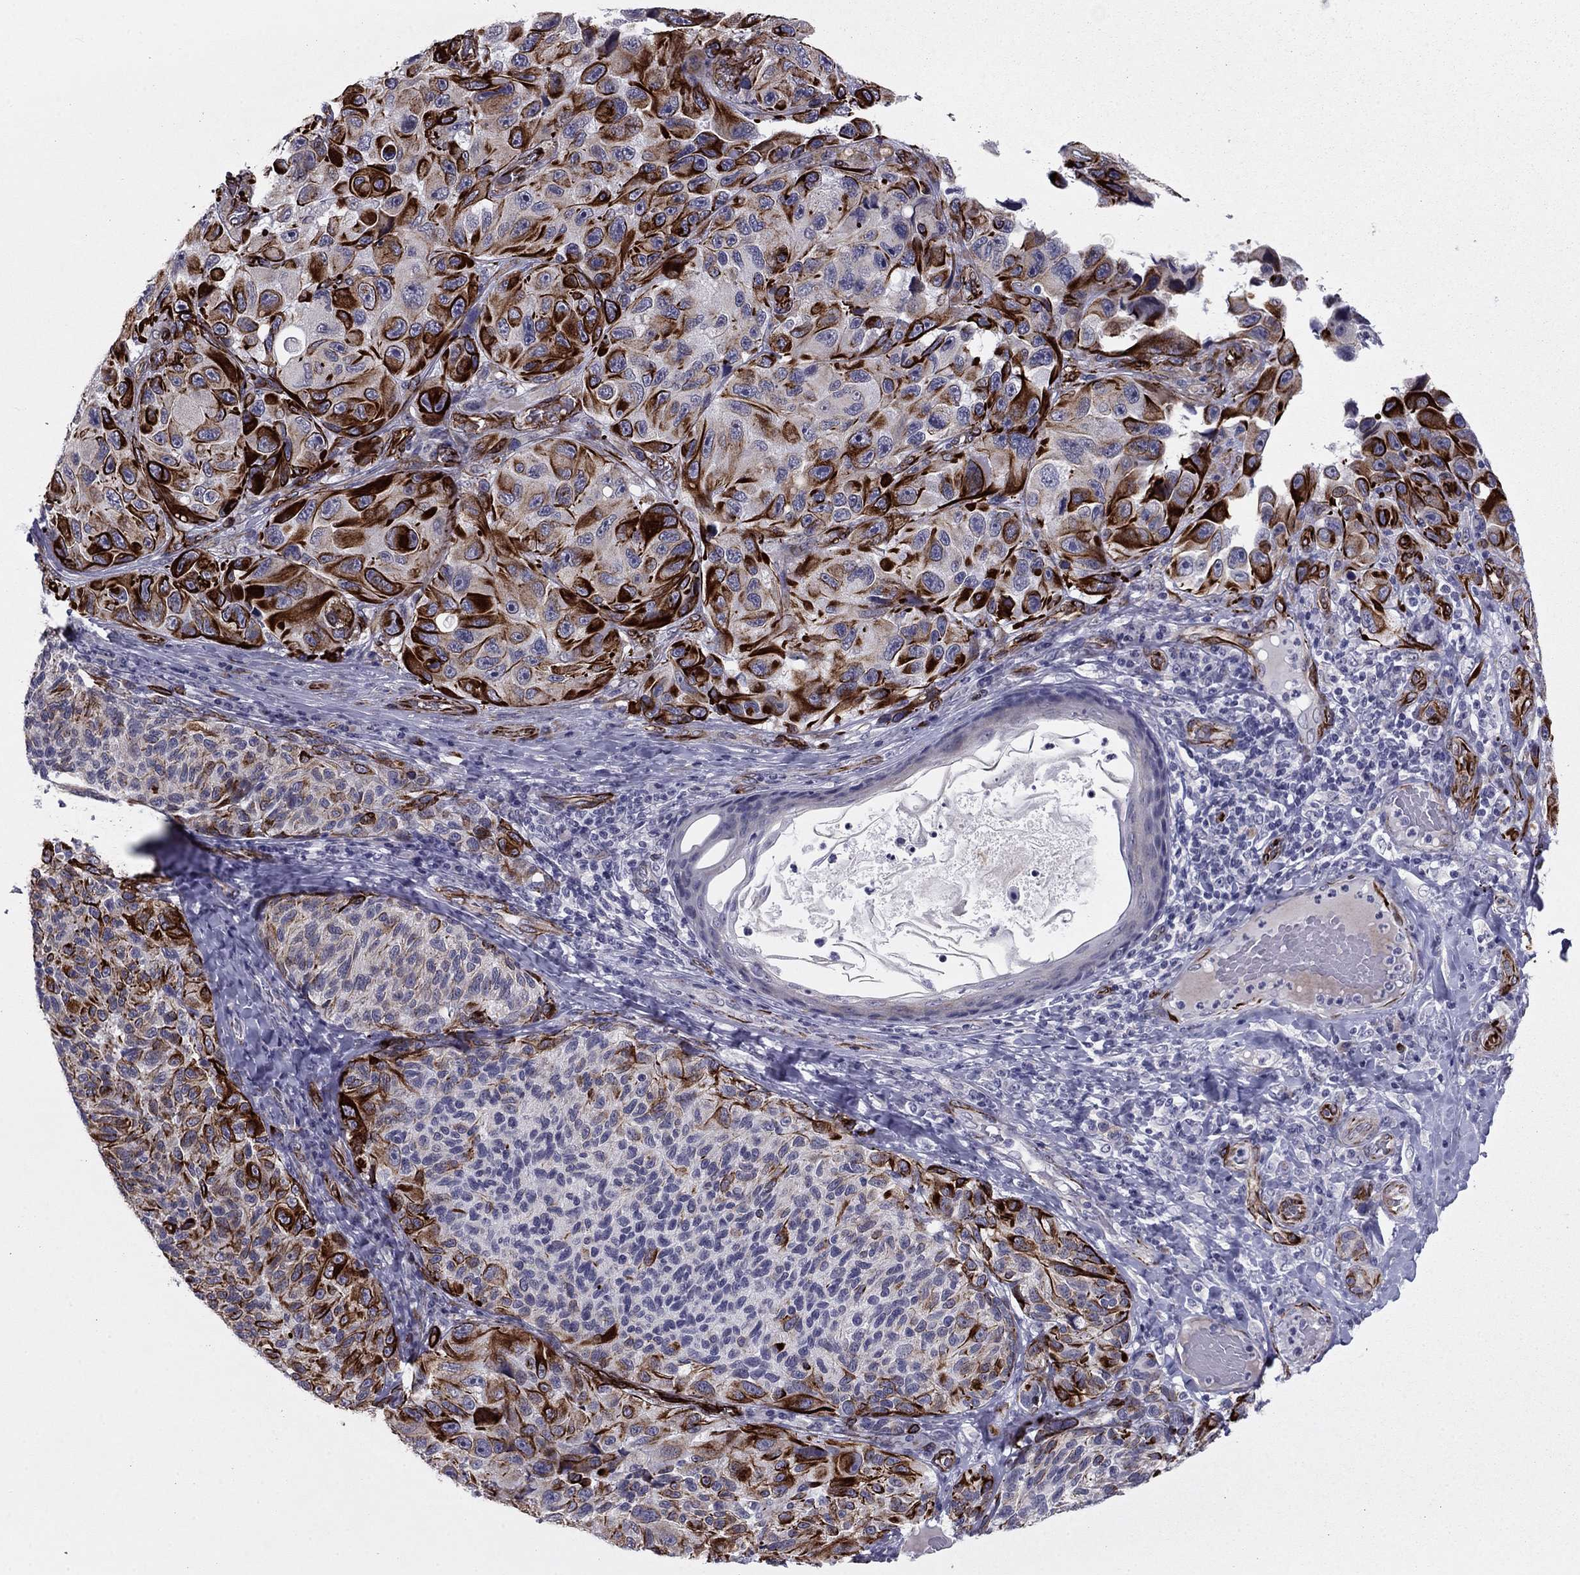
{"staining": {"intensity": "strong", "quantity": "25%-75%", "location": "cytoplasmic/membranous"}, "tissue": "melanoma", "cell_type": "Tumor cells", "image_type": "cancer", "snomed": [{"axis": "morphology", "description": "Malignant melanoma, NOS"}, {"axis": "topography", "description": "Skin"}], "caption": "Human malignant melanoma stained with a brown dye displays strong cytoplasmic/membranous positive positivity in approximately 25%-75% of tumor cells.", "gene": "ANKS4B", "patient": {"sex": "female", "age": 73}}